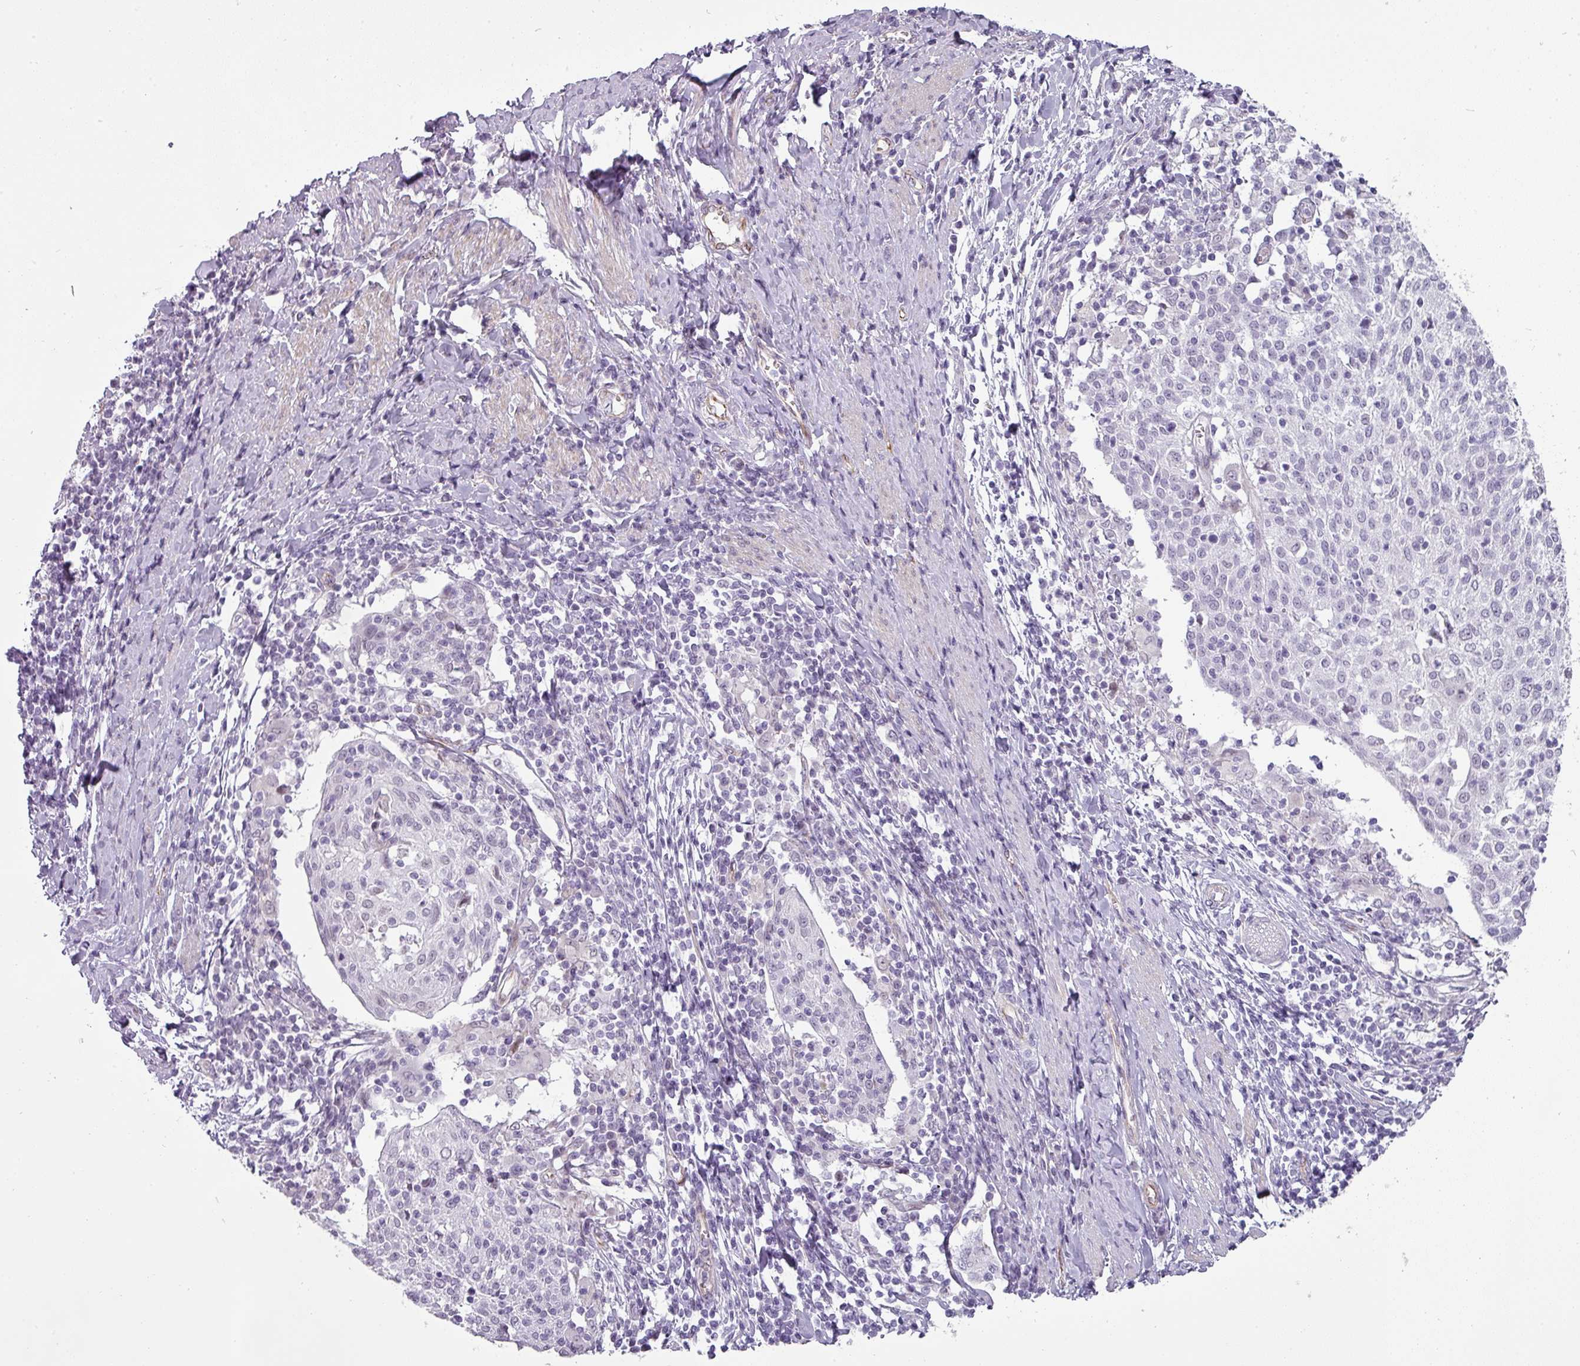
{"staining": {"intensity": "negative", "quantity": "none", "location": "none"}, "tissue": "cervical cancer", "cell_type": "Tumor cells", "image_type": "cancer", "snomed": [{"axis": "morphology", "description": "Squamous cell carcinoma, NOS"}, {"axis": "topography", "description": "Cervix"}], "caption": "Tumor cells are negative for protein expression in human squamous cell carcinoma (cervical). (DAB immunohistochemistry (IHC), high magnification).", "gene": "CHRDL1", "patient": {"sex": "female", "age": 52}}